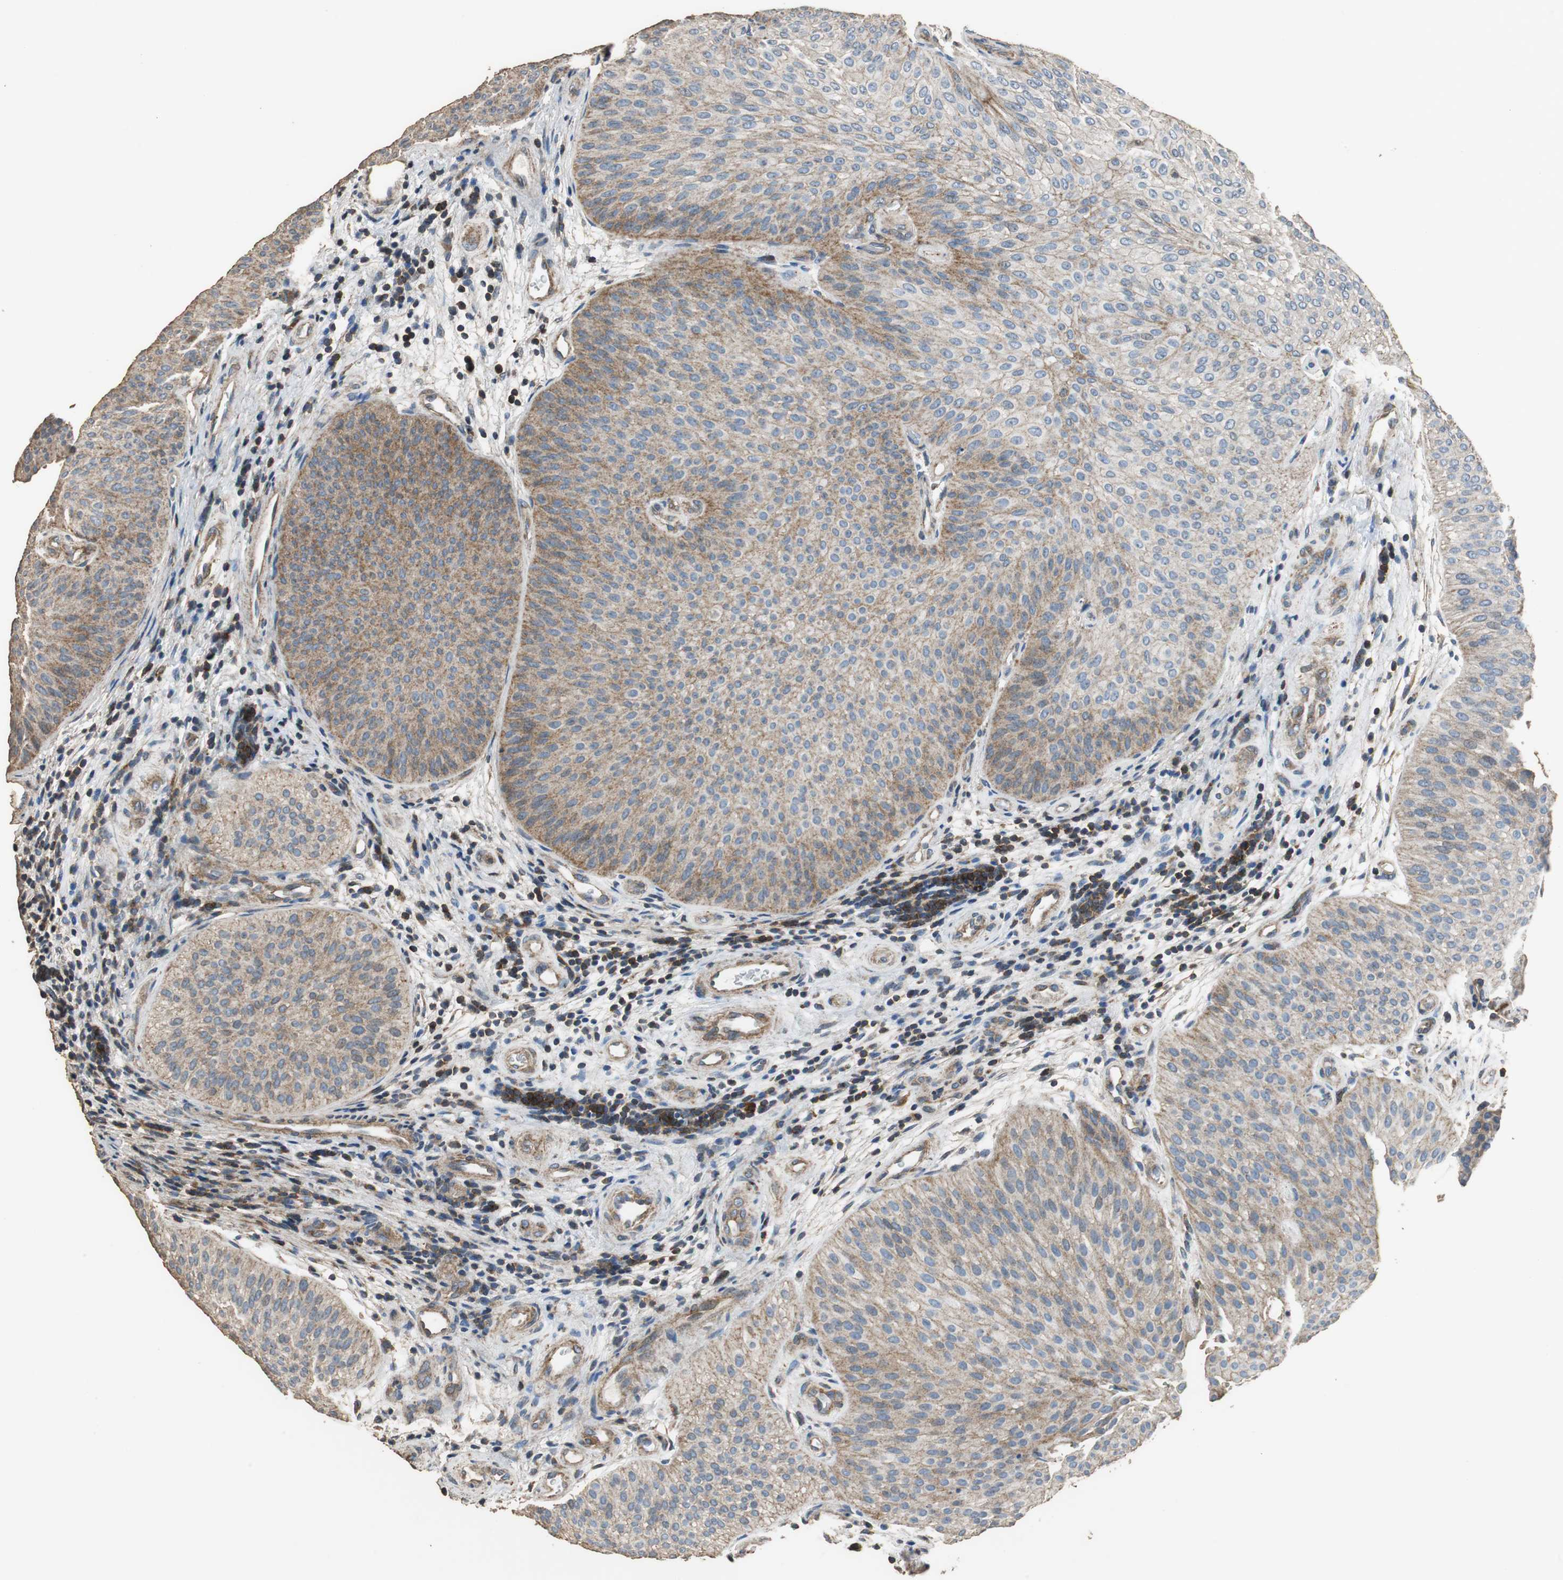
{"staining": {"intensity": "moderate", "quantity": ">75%", "location": "cytoplasmic/membranous"}, "tissue": "urothelial cancer", "cell_type": "Tumor cells", "image_type": "cancer", "snomed": [{"axis": "morphology", "description": "Urothelial carcinoma, Low grade"}, {"axis": "topography", "description": "Urinary bladder"}], "caption": "This is a micrograph of immunohistochemistry (IHC) staining of urothelial carcinoma (low-grade), which shows moderate positivity in the cytoplasmic/membranous of tumor cells.", "gene": "PRKRA", "patient": {"sex": "female", "age": 60}}